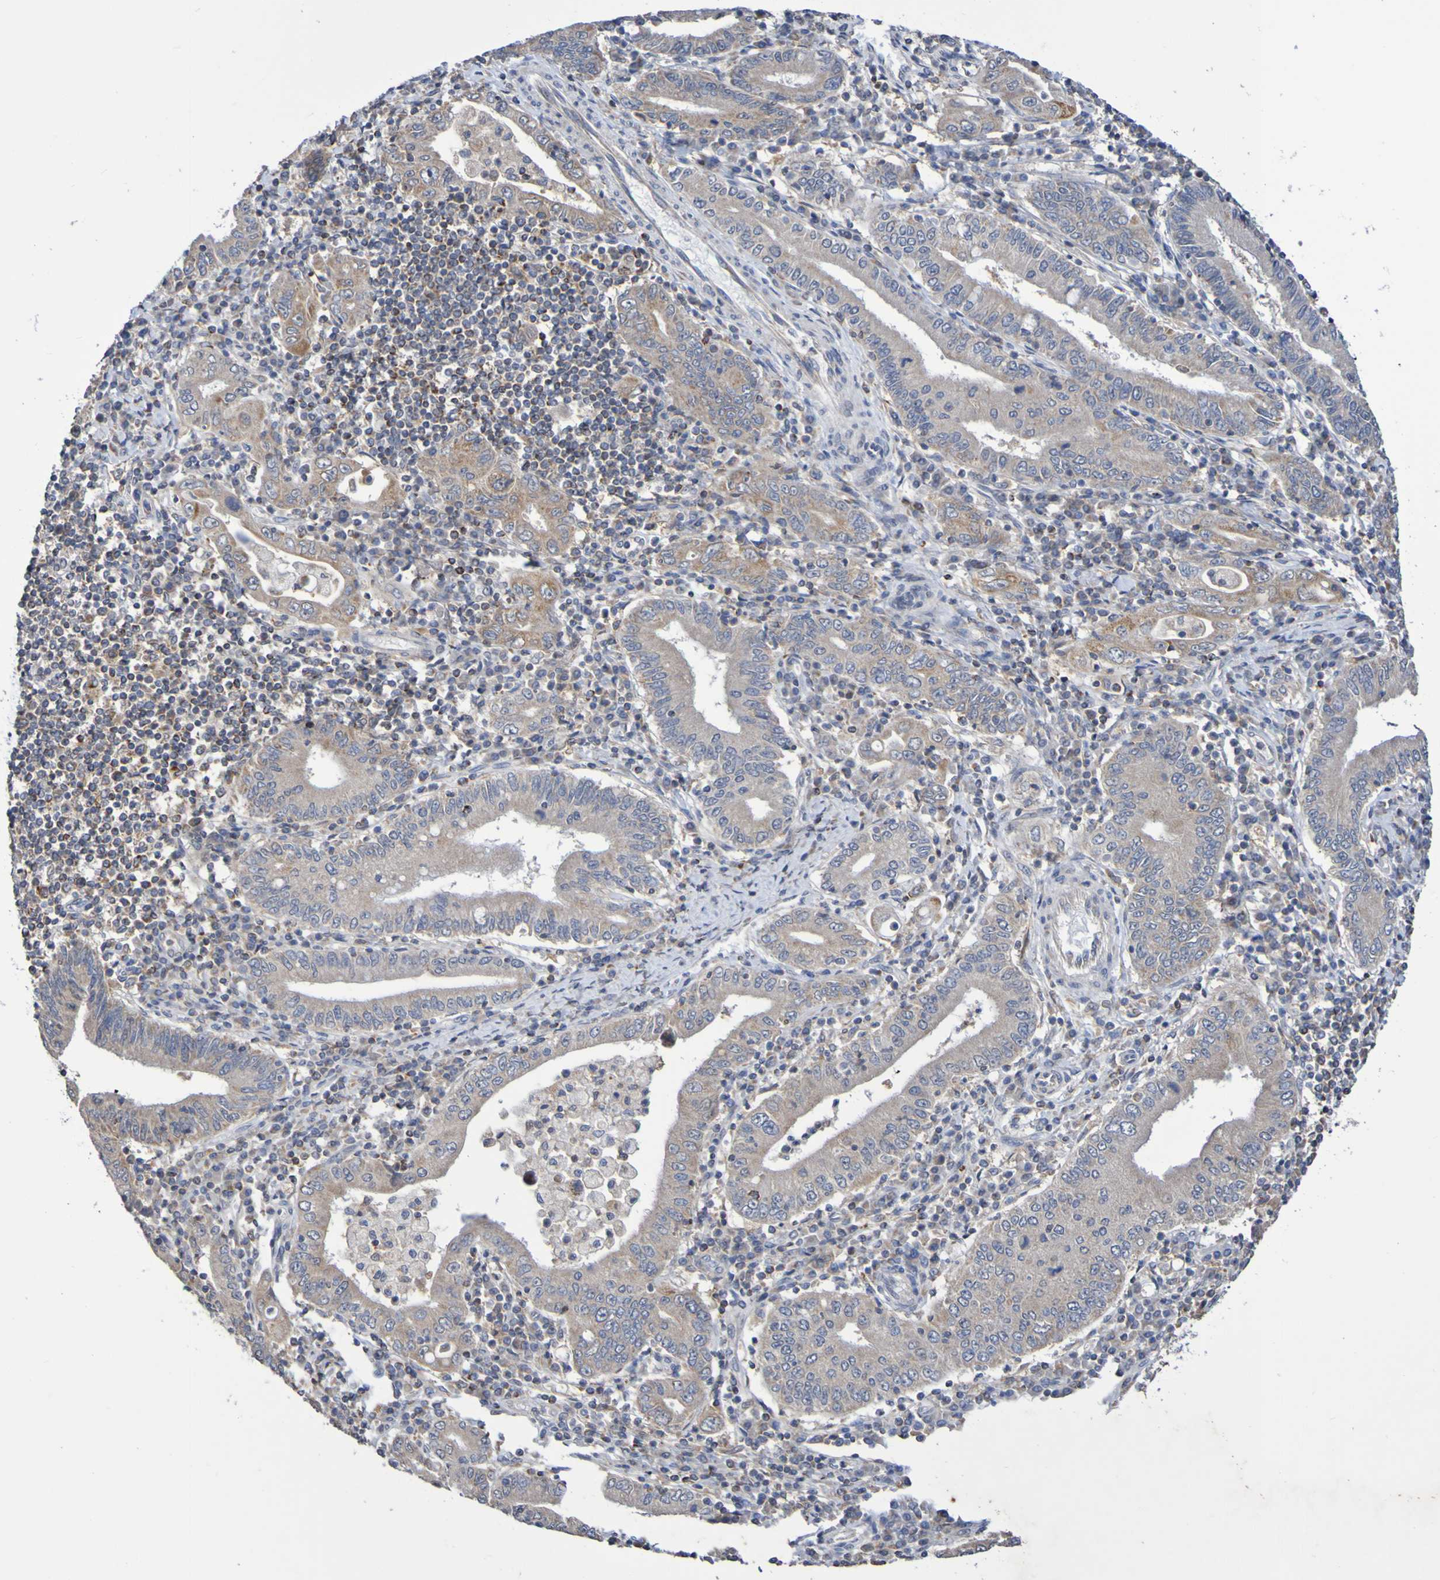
{"staining": {"intensity": "weak", "quantity": ">75%", "location": "cytoplasmic/membranous"}, "tissue": "stomach cancer", "cell_type": "Tumor cells", "image_type": "cancer", "snomed": [{"axis": "morphology", "description": "Normal tissue, NOS"}, {"axis": "morphology", "description": "Adenocarcinoma, NOS"}, {"axis": "topography", "description": "Esophagus"}, {"axis": "topography", "description": "Stomach, upper"}, {"axis": "topography", "description": "Peripheral nerve tissue"}], "caption": "Brown immunohistochemical staining in human adenocarcinoma (stomach) exhibits weak cytoplasmic/membranous expression in about >75% of tumor cells.", "gene": "C3orf18", "patient": {"sex": "male", "age": 62}}